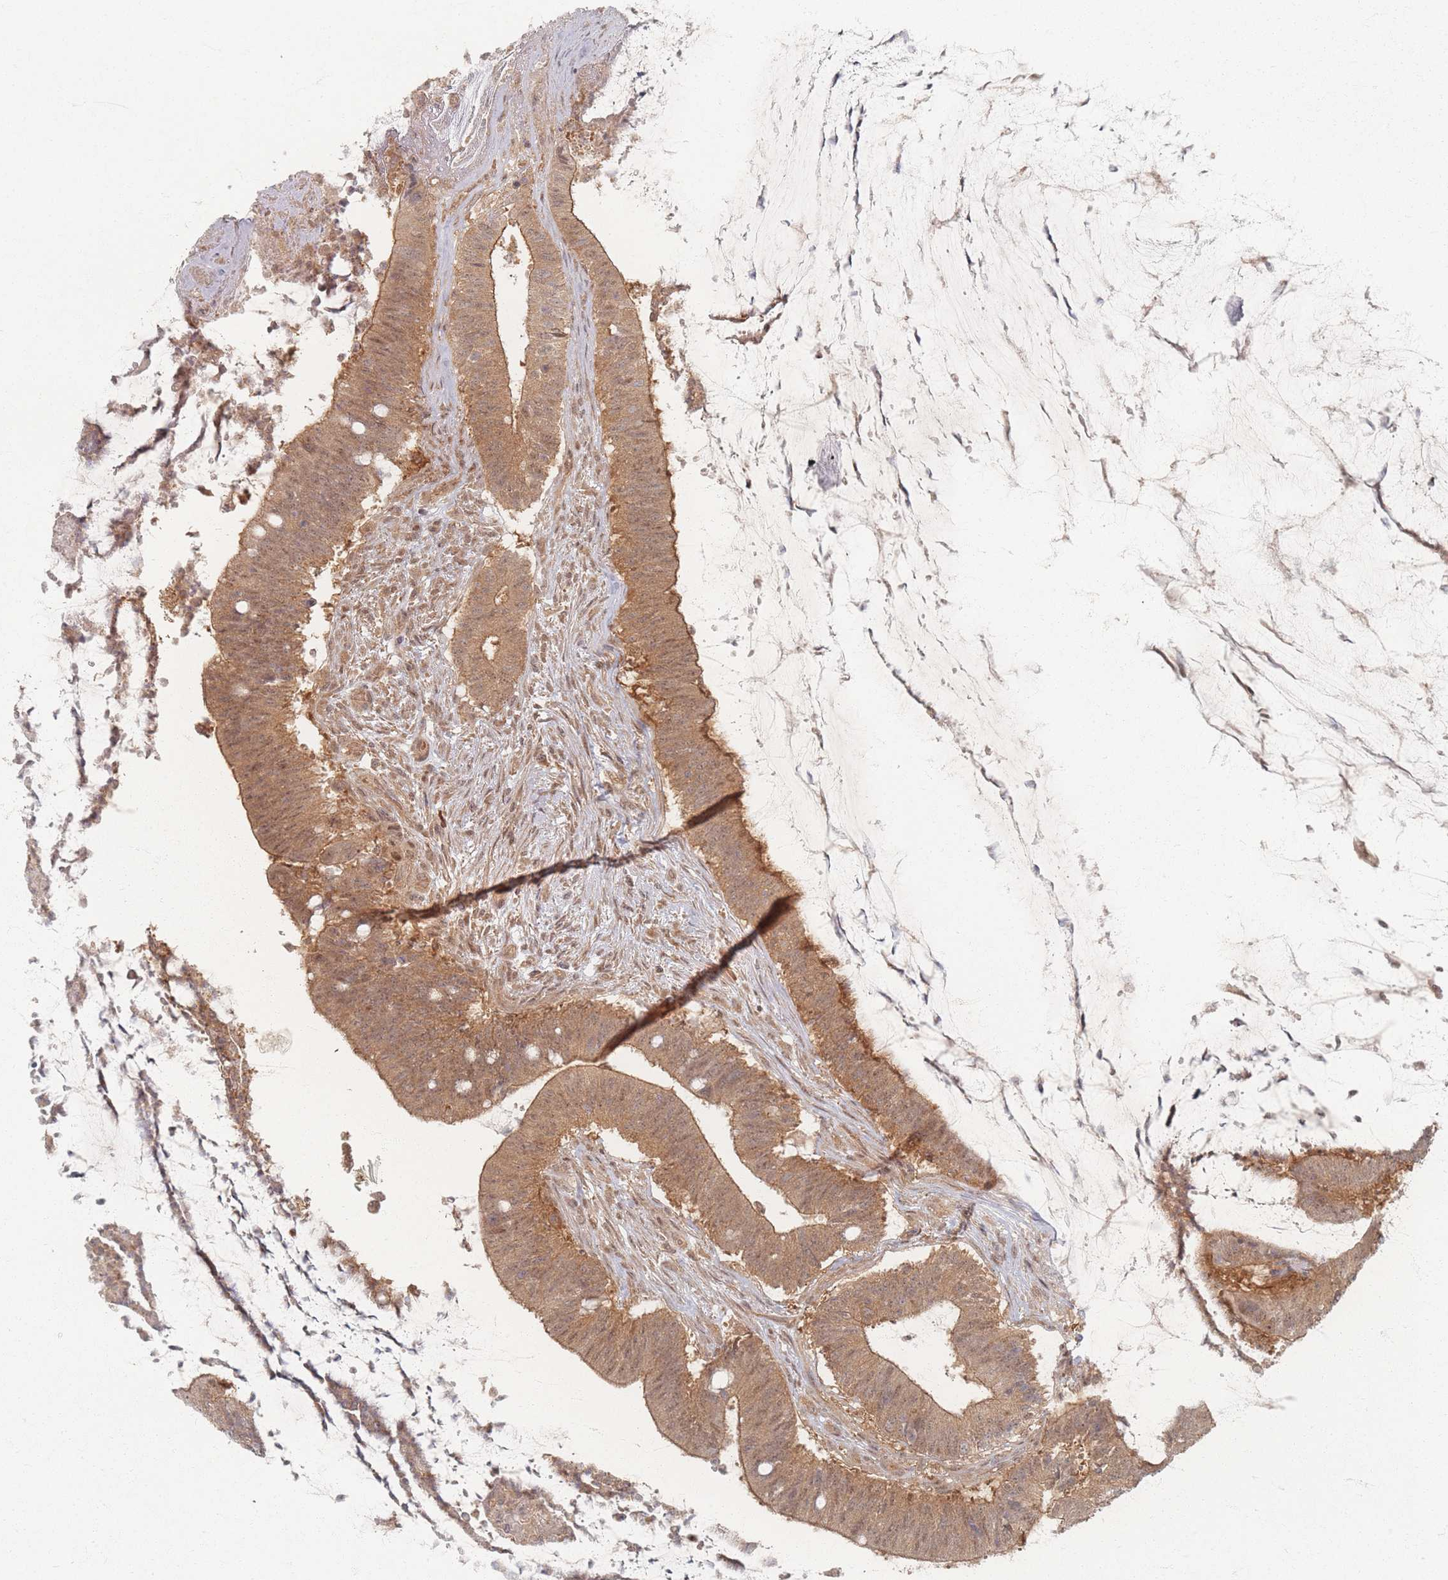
{"staining": {"intensity": "moderate", "quantity": ">75%", "location": "cytoplasmic/membranous"}, "tissue": "colorectal cancer", "cell_type": "Tumor cells", "image_type": "cancer", "snomed": [{"axis": "morphology", "description": "Adenocarcinoma, NOS"}, {"axis": "topography", "description": "Colon"}], "caption": "This image displays immunohistochemistry staining of human adenocarcinoma (colorectal), with medium moderate cytoplasmic/membranous staining in about >75% of tumor cells.", "gene": "PSMD9", "patient": {"sex": "female", "age": 43}}